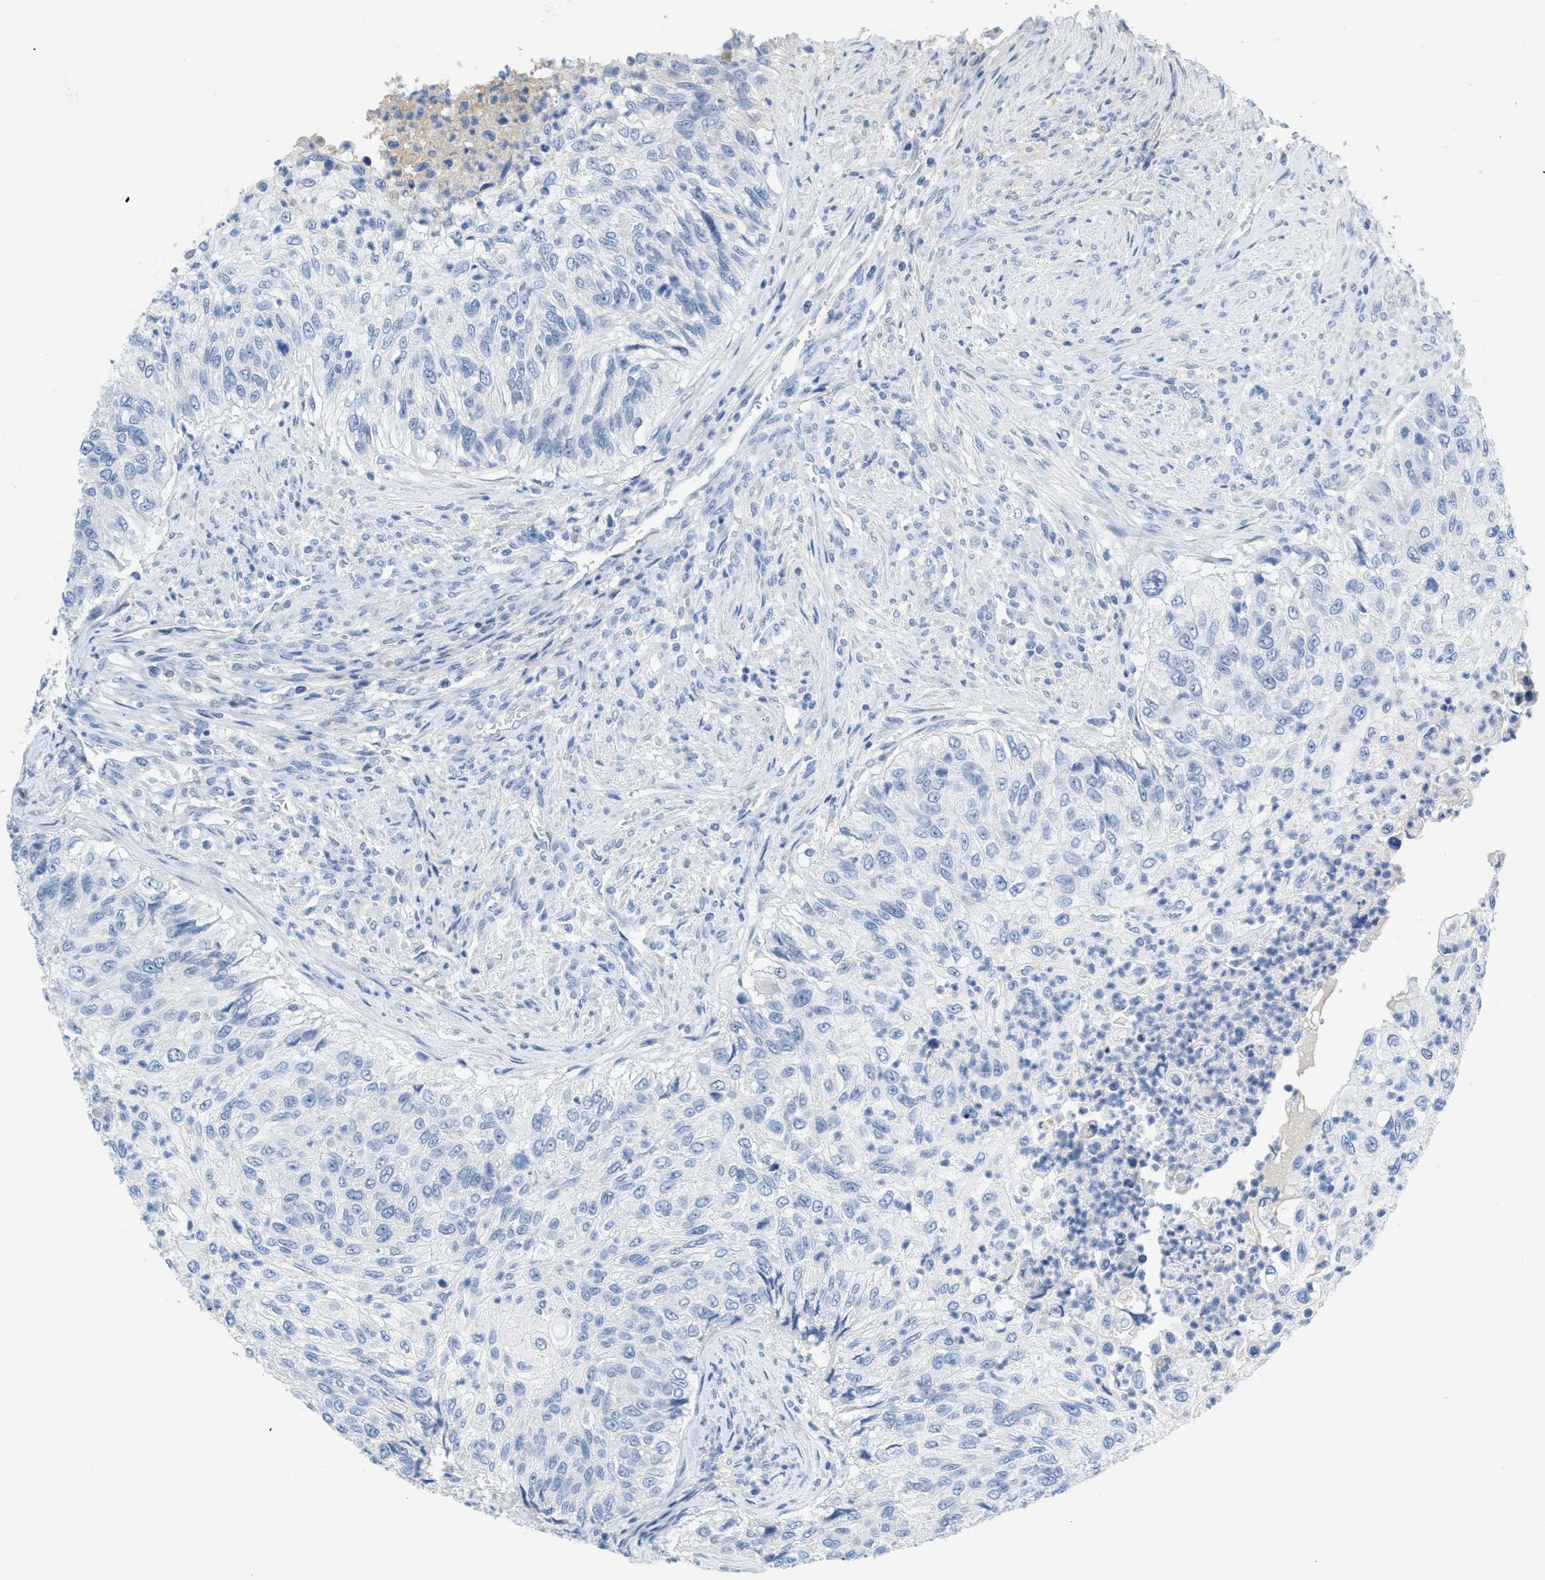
{"staining": {"intensity": "negative", "quantity": "none", "location": "none"}, "tissue": "urothelial cancer", "cell_type": "Tumor cells", "image_type": "cancer", "snomed": [{"axis": "morphology", "description": "Urothelial carcinoma, High grade"}, {"axis": "topography", "description": "Urinary bladder"}], "caption": "This is an immunohistochemistry micrograph of human urothelial cancer. There is no expression in tumor cells.", "gene": "HSF2", "patient": {"sex": "female", "age": 60}}